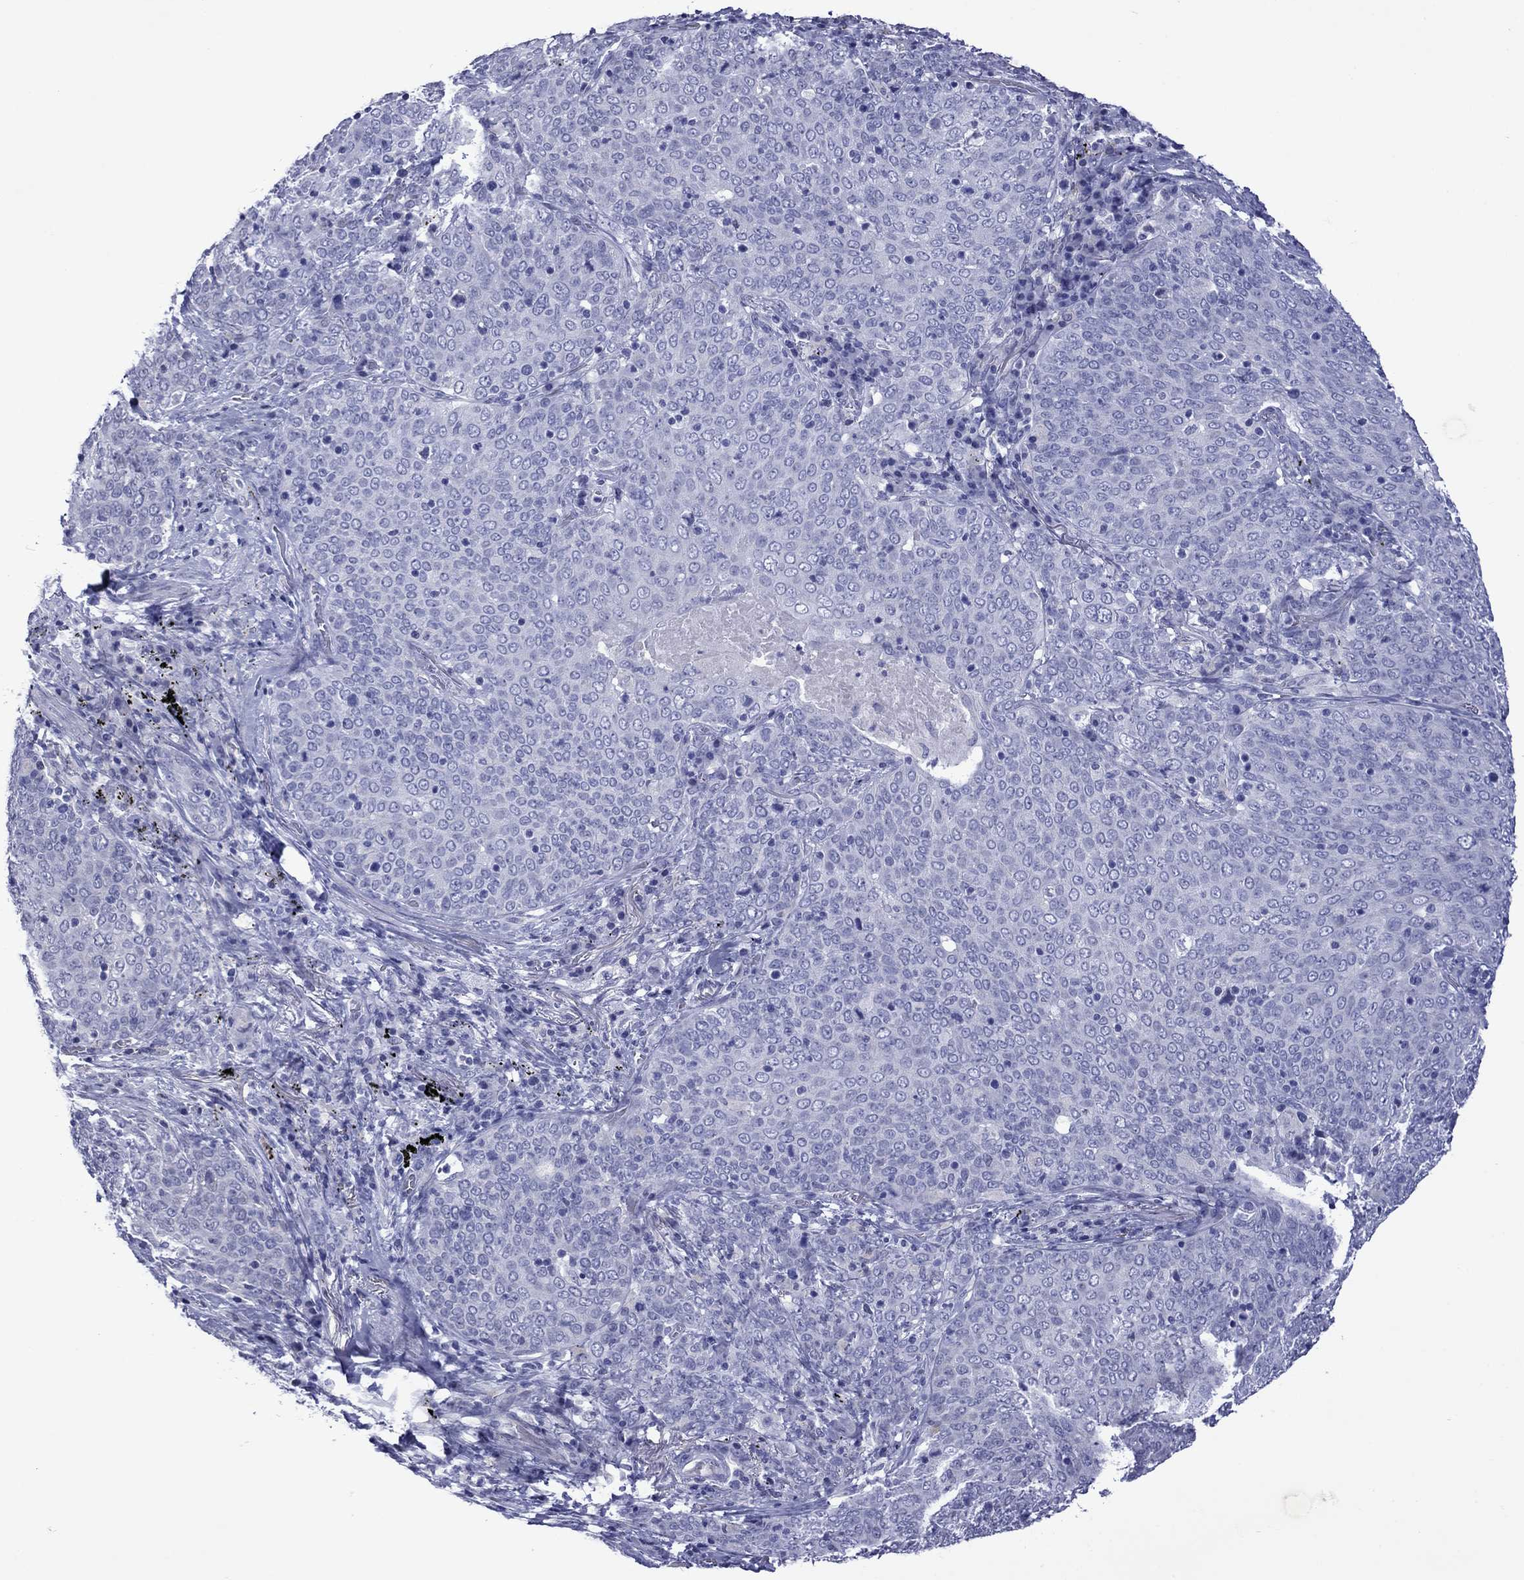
{"staining": {"intensity": "negative", "quantity": "none", "location": "none"}, "tissue": "lung cancer", "cell_type": "Tumor cells", "image_type": "cancer", "snomed": [{"axis": "morphology", "description": "Squamous cell carcinoma, NOS"}, {"axis": "topography", "description": "Lung"}], "caption": "DAB (3,3'-diaminobenzidine) immunohistochemical staining of human lung cancer (squamous cell carcinoma) demonstrates no significant staining in tumor cells.", "gene": "PIWIL1", "patient": {"sex": "male", "age": 82}}